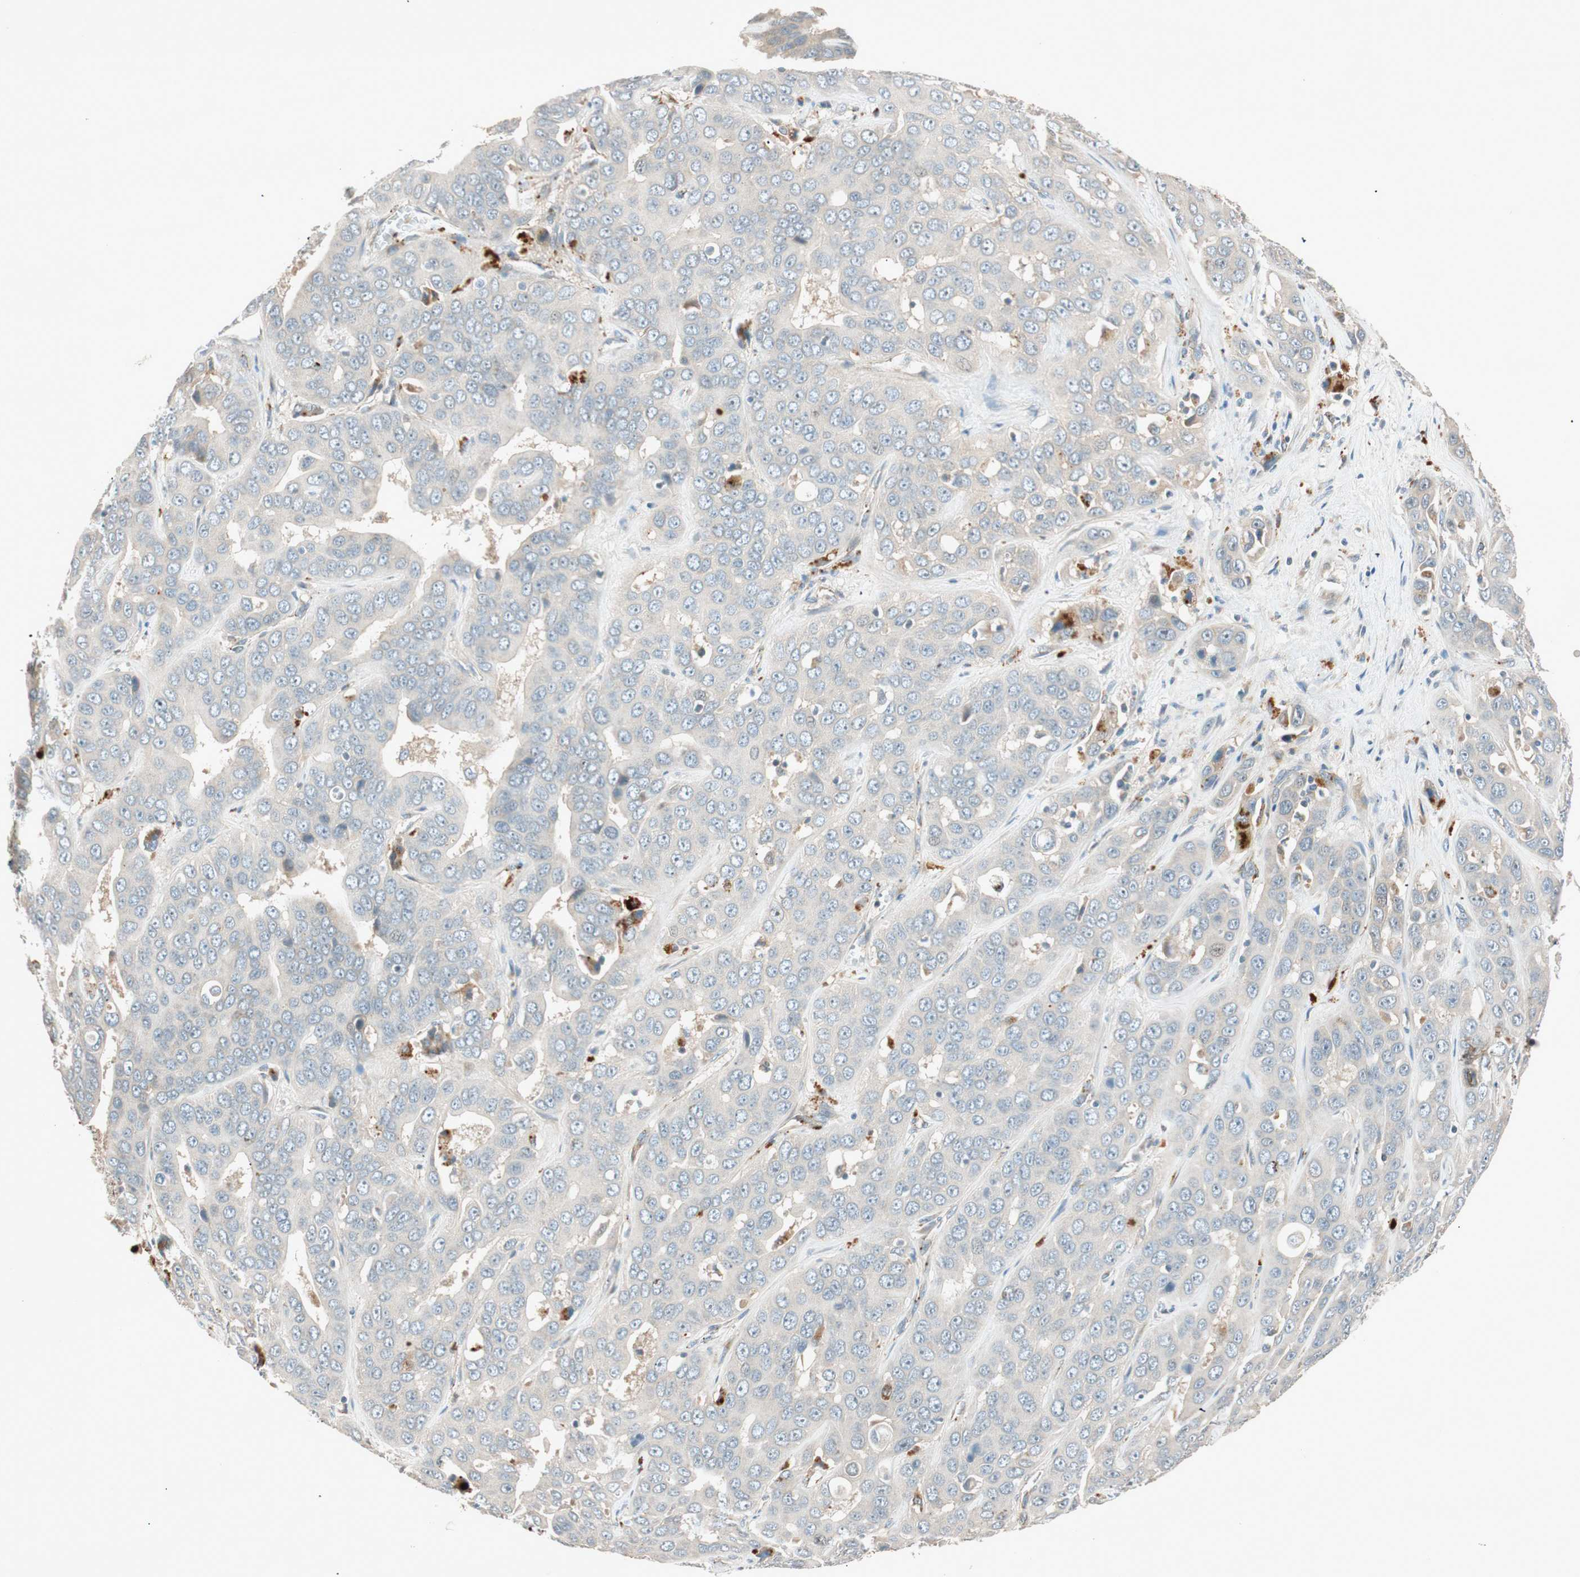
{"staining": {"intensity": "negative", "quantity": "none", "location": "none"}, "tissue": "liver cancer", "cell_type": "Tumor cells", "image_type": "cancer", "snomed": [{"axis": "morphology", "description": "Cholangiocarcinoma"}, {"axis": "topography", "description": "Liver"}], "caption": "Tumor cells show no significant staining in liver cancer (cholangiocarcinoma).", "gene": "EPHA6", "patient": {"sex": "female", "age": 52}}